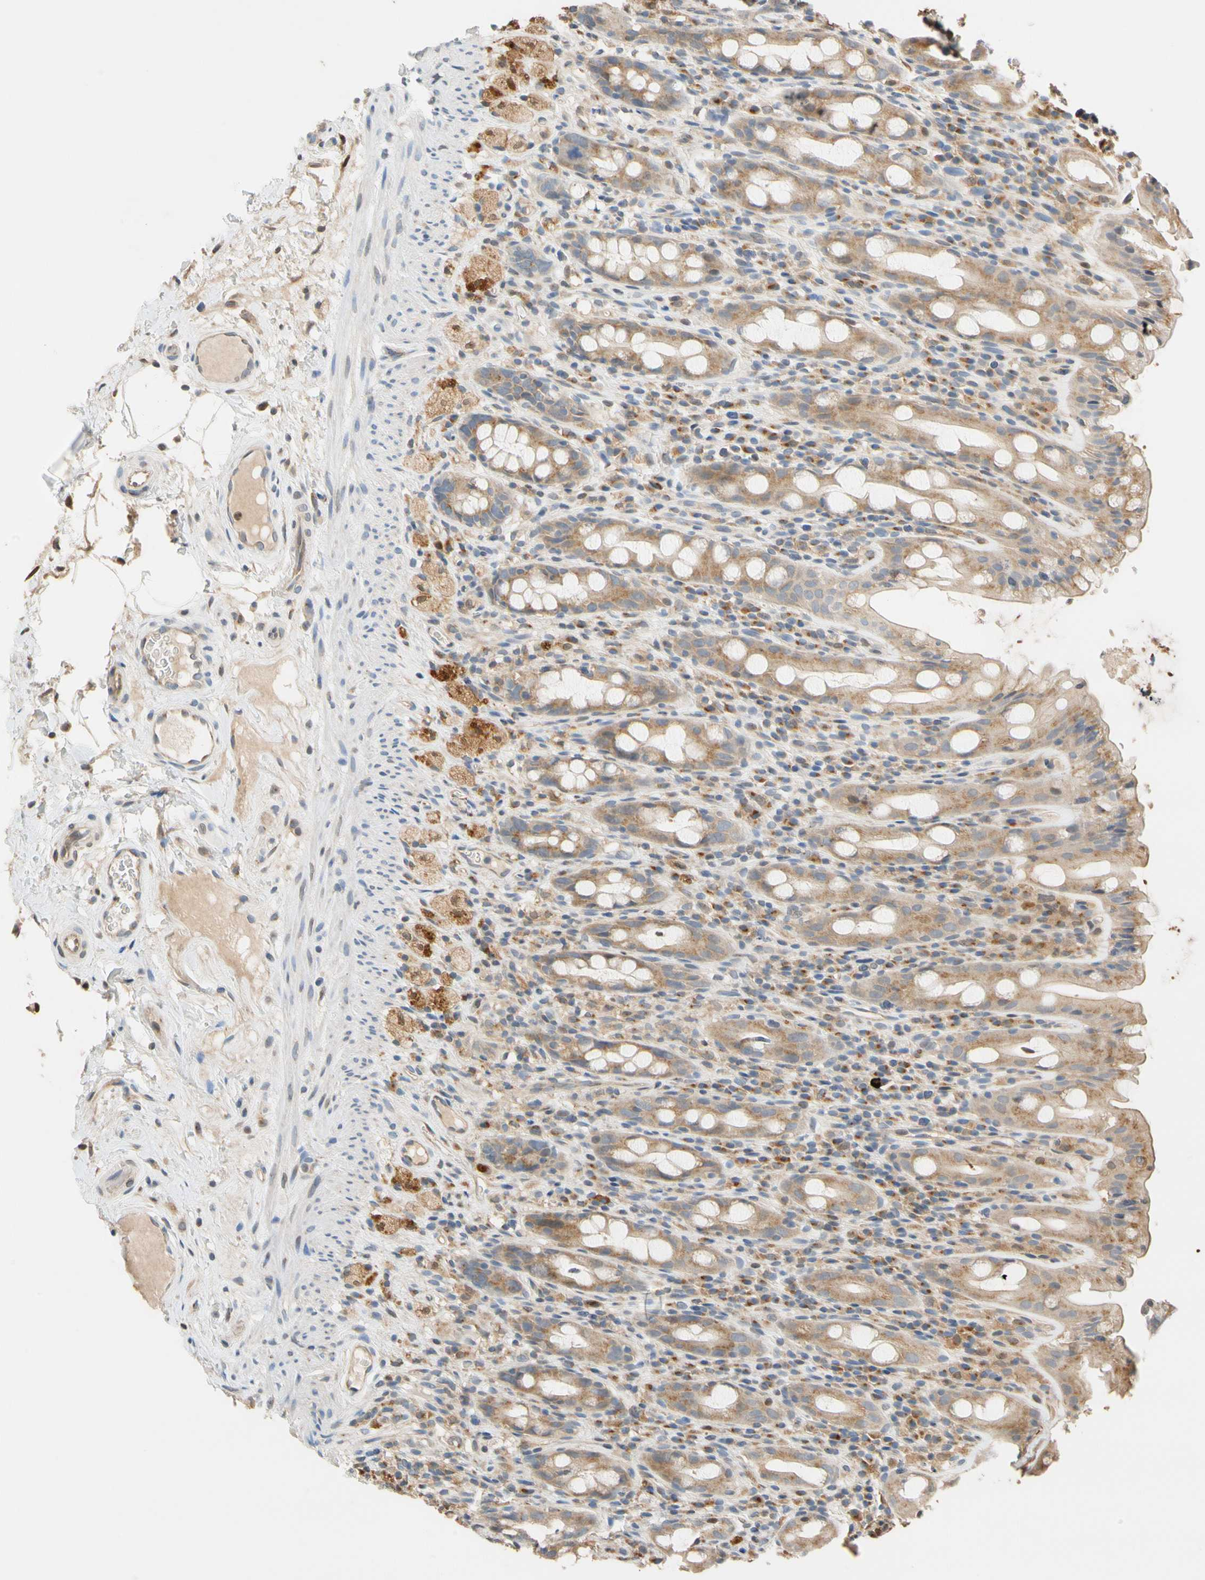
{"staining": {"intensity": "moderate", "quantity": ">75%", "location": "cytoplasmic/membranous"}, "tissue": "rectum", "cell_type": "Glandular cells", "image_type": "normal", "snomed": [{"axis": "morphology", "description": "Normal tissue, NOS"}, {"axis": "topography", "description": "Rectum"}], "caption": "This photomicrograph shows benign rectum stained with IHC to label a protein in brown. The cytoplasmic/membranous of glandular cells show moderate positivity for the protein. Nuclei are counter-stained blue.", "gene": "GPSM2", "patient": {"sex": "male", "age": 44}}